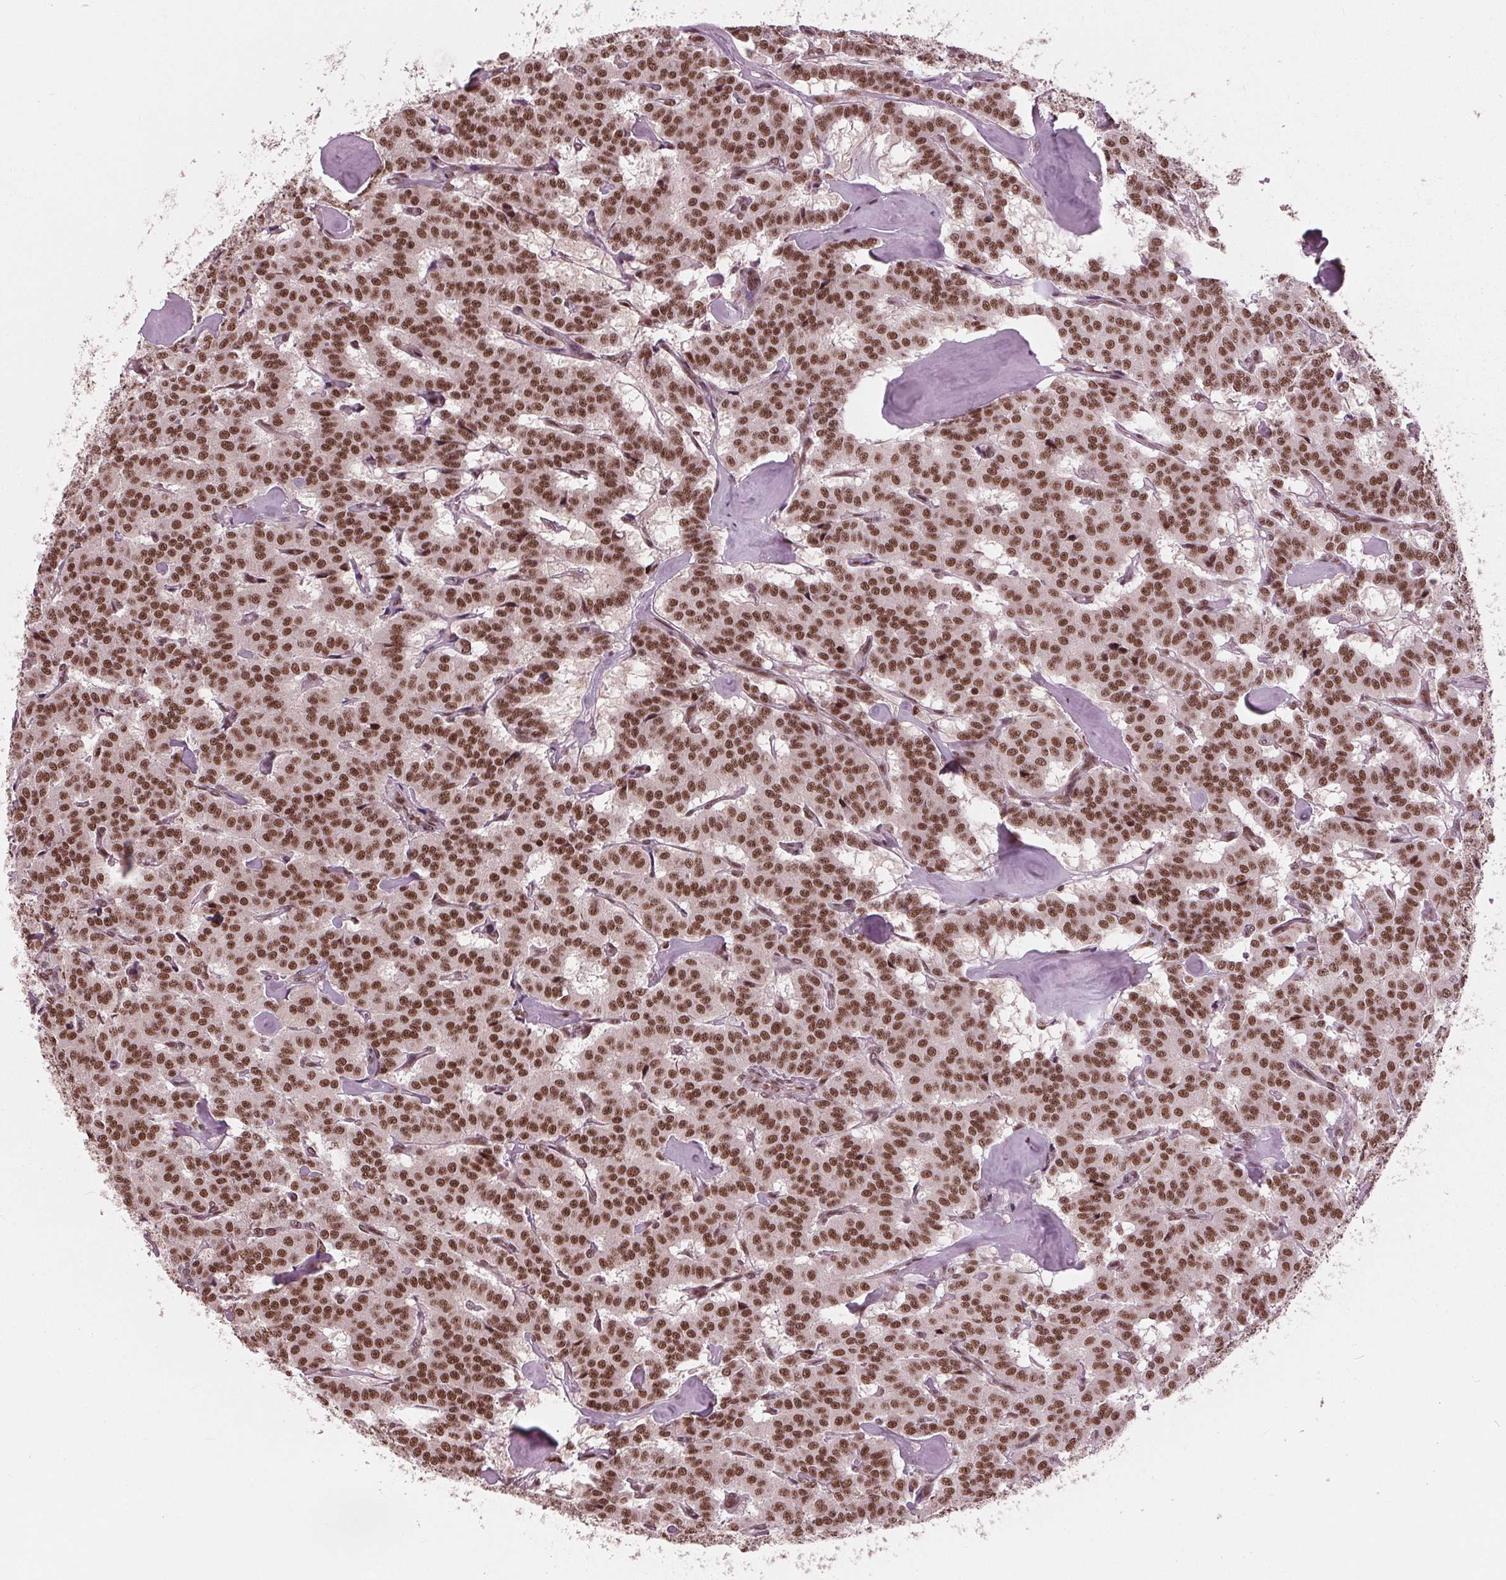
{"staining": {"intensity": "strong", "quantity": ">75%", "location": "nuclear"}, "tissue": "carcinoid", "cell_type": "Tumor cells", "image_type": "cancer", "snomed": [{"axis": "morphology", "description": "Carcinoid, malignant, NOS"}, {"axis": "topography", "description": "Lung"}], "caption": "High-power microscopy captured an immunohistochemistry (IHC) image of malignant carcinoid, revealing strong nuclear positivity in about >75% of tumor cells. The staining was performed using DAB (3,3'-diaminobenzidine) to visualize the protein expression in brown, while the nuclei were stained in blue with hematoxylin (Magnification: 20x).", "gene": "LSM2", "patient": {"sex": "female", "age": 46}}